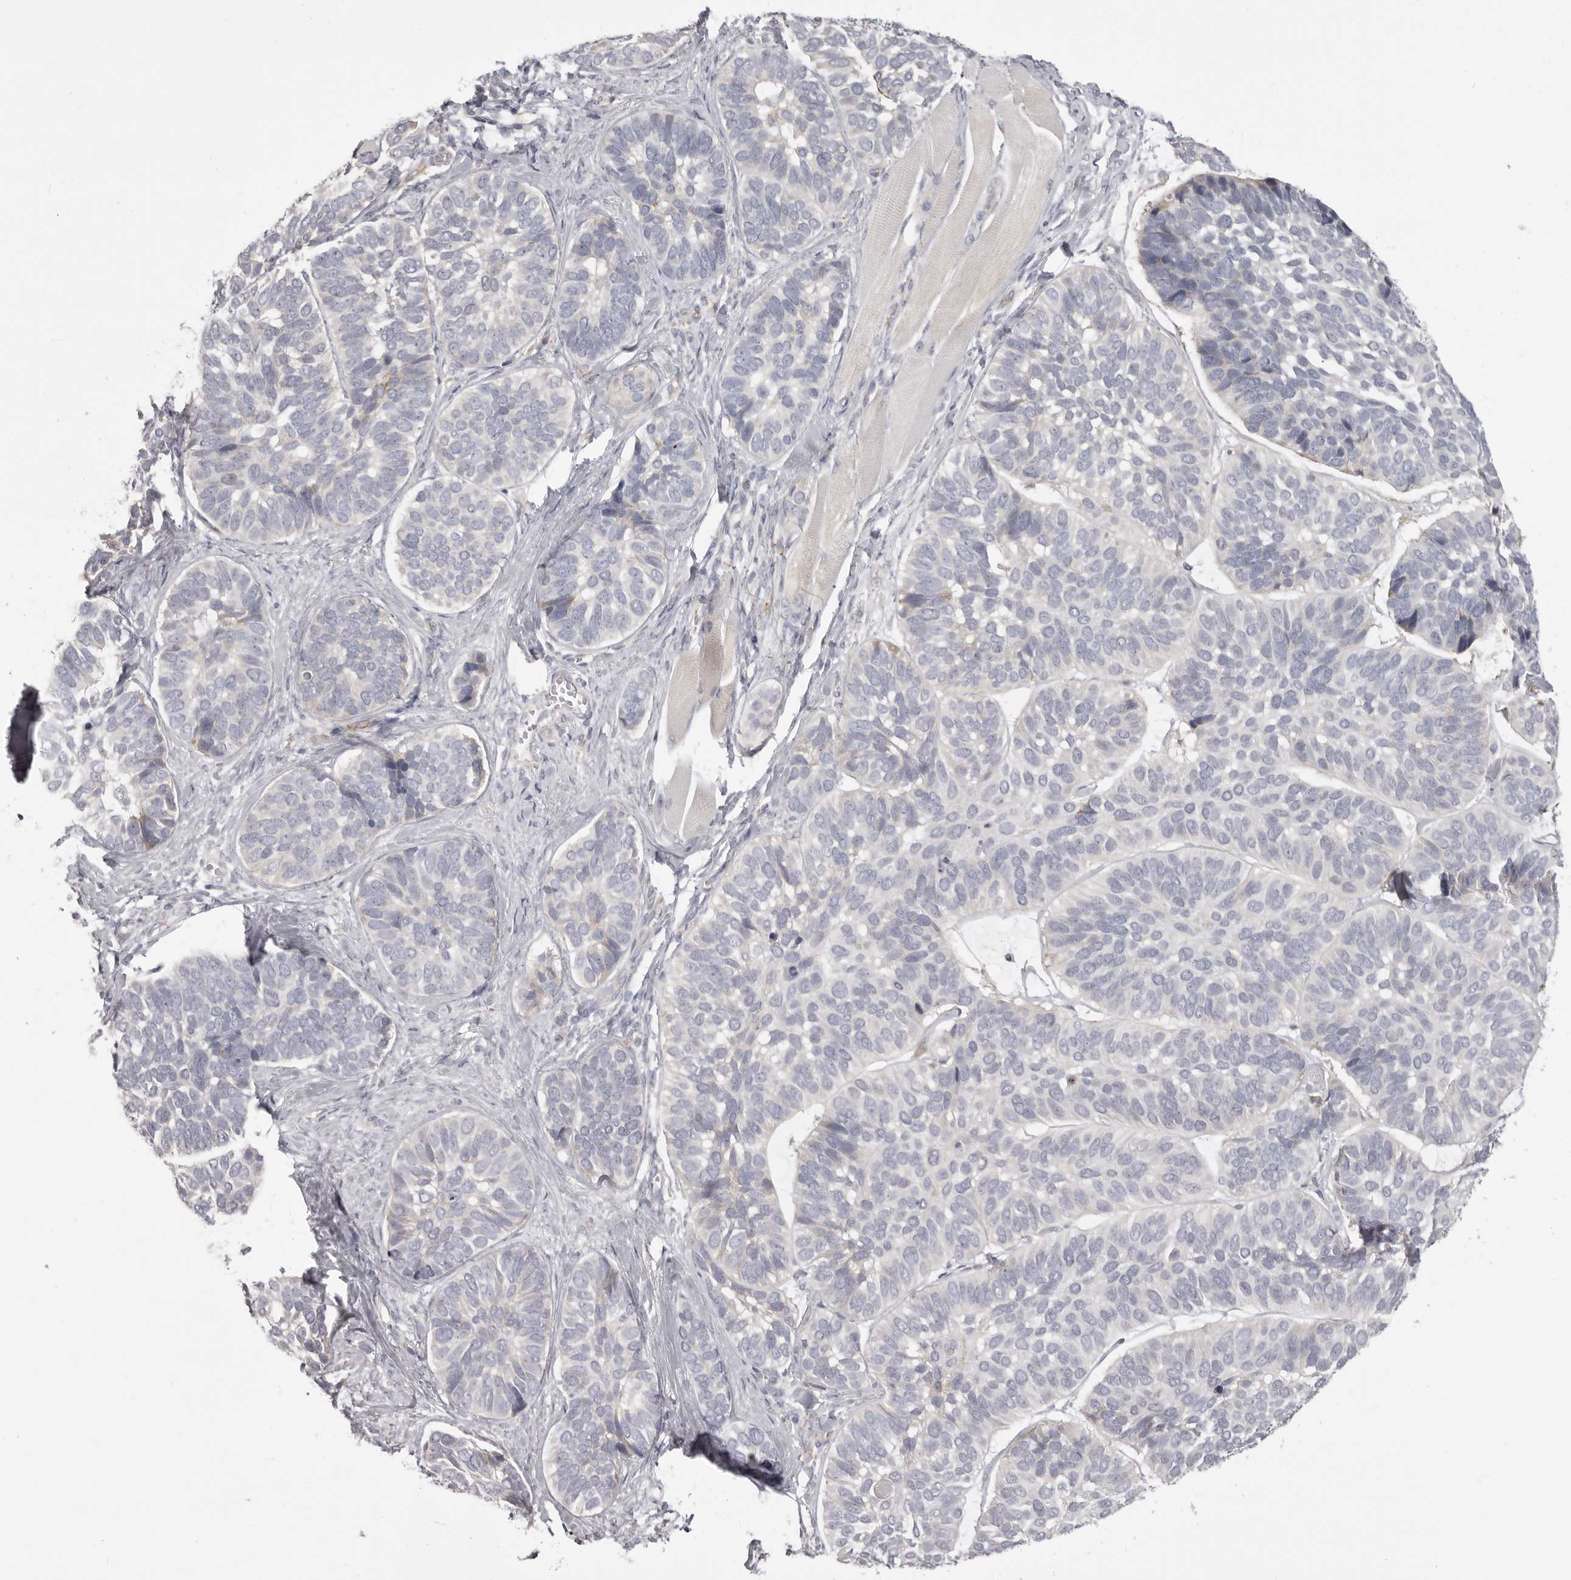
{"staining": {"intensity": "negative", "quantity": "none", "location": "none"}, "tissue": "skin cancer", "cell_type": "Tumor cells", "image_type": "cancer", "snomed": [{"axis": "morphology", "description": "Basal cell carcinoma"}, {"axis": "topography", "description": "Skin"}], "caption": "High magnification brightfield microscopy of skin cancer (basal cell carcinoma) stained with DAB (brown) and counterstained with hematoxylin (blue): tumor cells show no significant staining.", "gene": "OTUD3", "patient": {"sex": "male", "age": 62}}